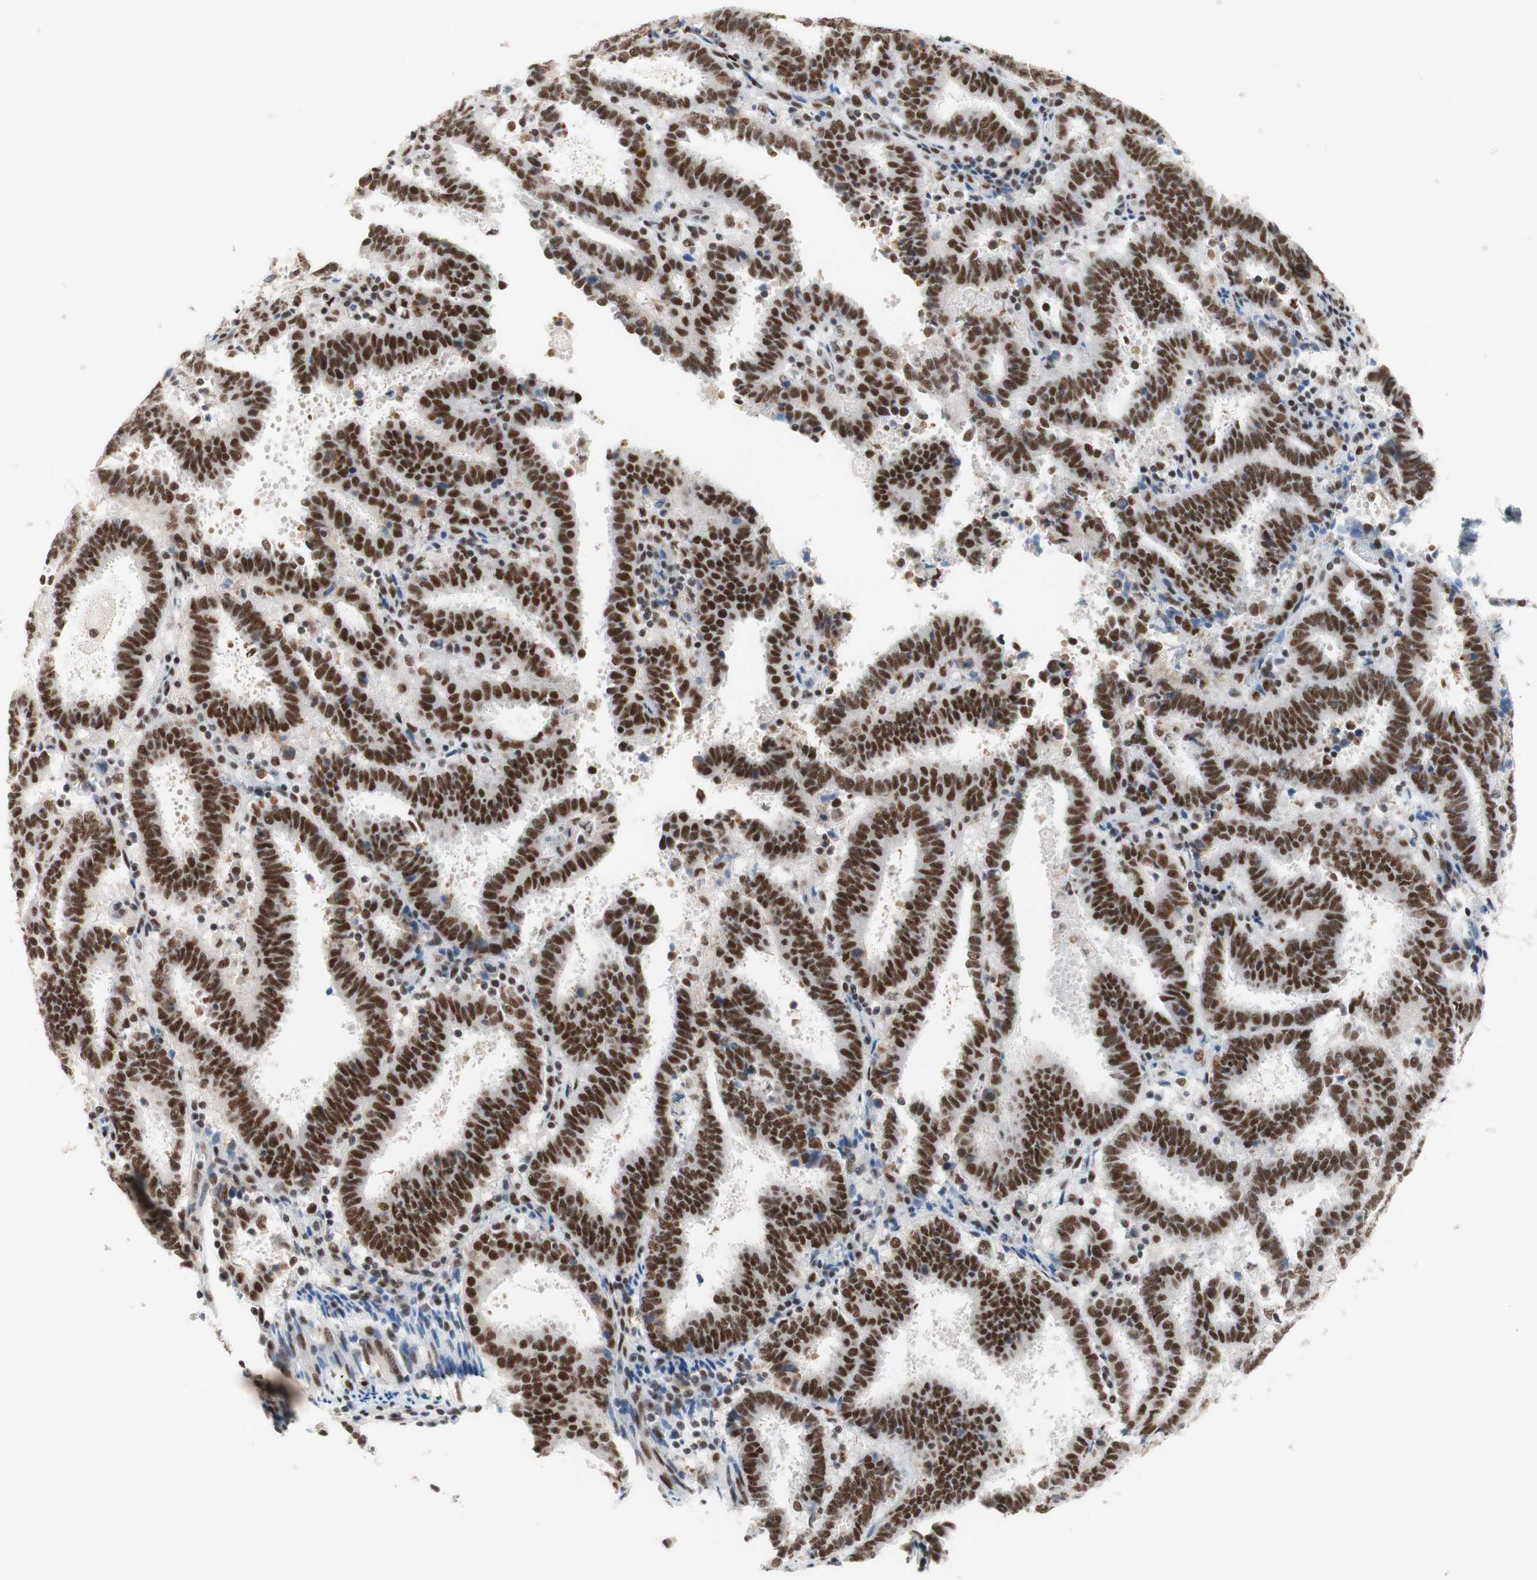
{"staining": {"intensity": "strong", "quantity": ">75%", "location": "nuclear"}, "tissue": "endometrial cancer", "cell_type": "Tumor cells", "image_type": "cancer", "snomed": [{"axis": "morphology", "description": "Adenocarcinoma, NOS"}, {"axis": "topography", "description": "Uterus"}], "caption": "Tumor cells reveal strong nuclear expression in about >75% of cells in endometrial adenocarcinoma.", "gene": "PRPF19", "patient": {"sex": "female", "age": 83}}